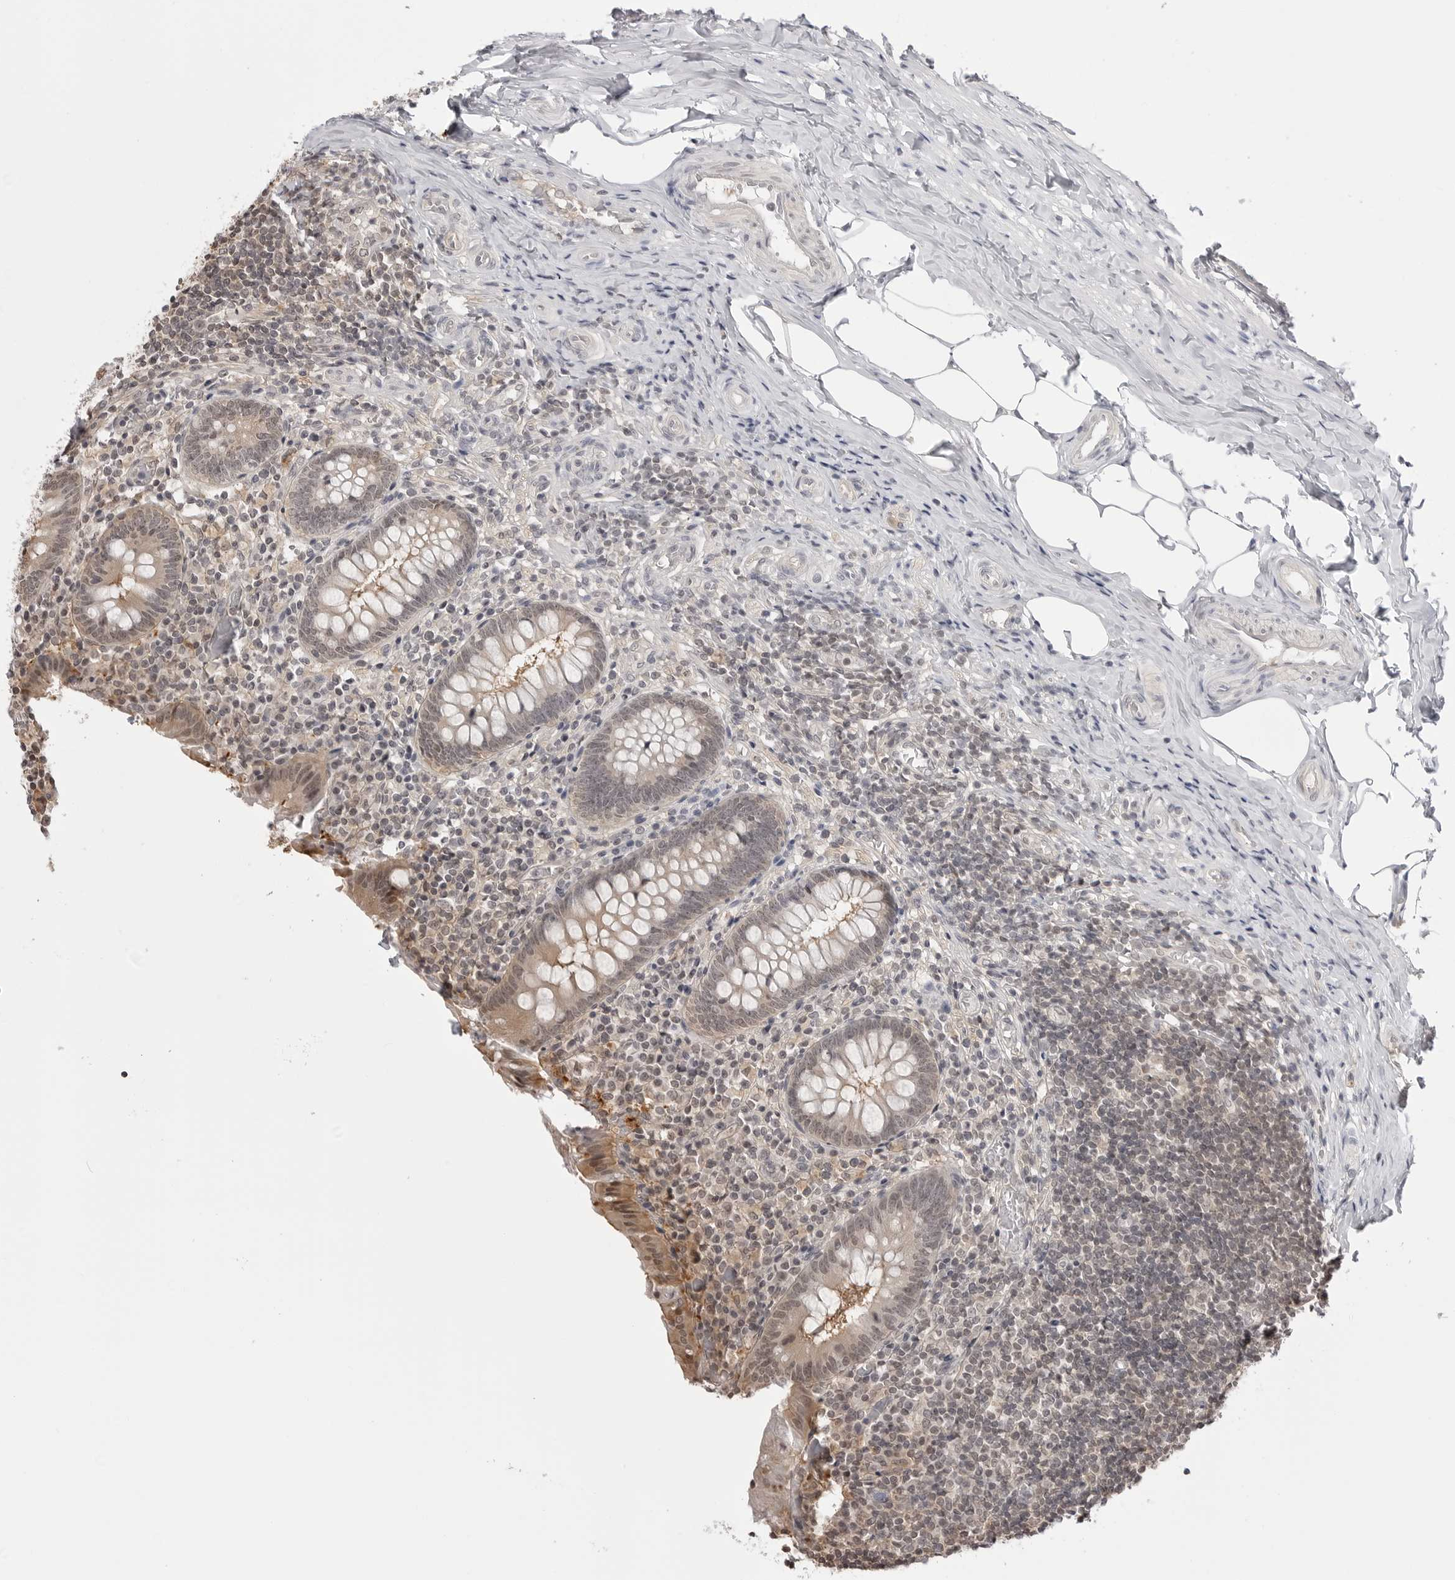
{"staining": {"intensity": "moderate", "quantity": "25%-75%", "location": "cytoplasmic/membranous,nuclear"}, "tissue": "appendix", "cell_type": "Glandular cells", "image_type": "normal", "snomed": [{"axis": "morphology", "description": "Normal tissue, NOS"}, {"axis": "topography", "description": "Appendix"}], "caption": "The photomicrograph shows immunohistochemical staining of normal appendix. There is moderate cytoplasmic/membranous,nuclear staining is seen in about 25%-75% of glandular cells. The staining is performed using DAB (3,3'-diaminobenzidine) brown chromogen to label protein expression. The nuclei are counter-stained blue using hematoxylin.", "gene": "YWHAG", "patient": {"sex": "female", "age": 17}}